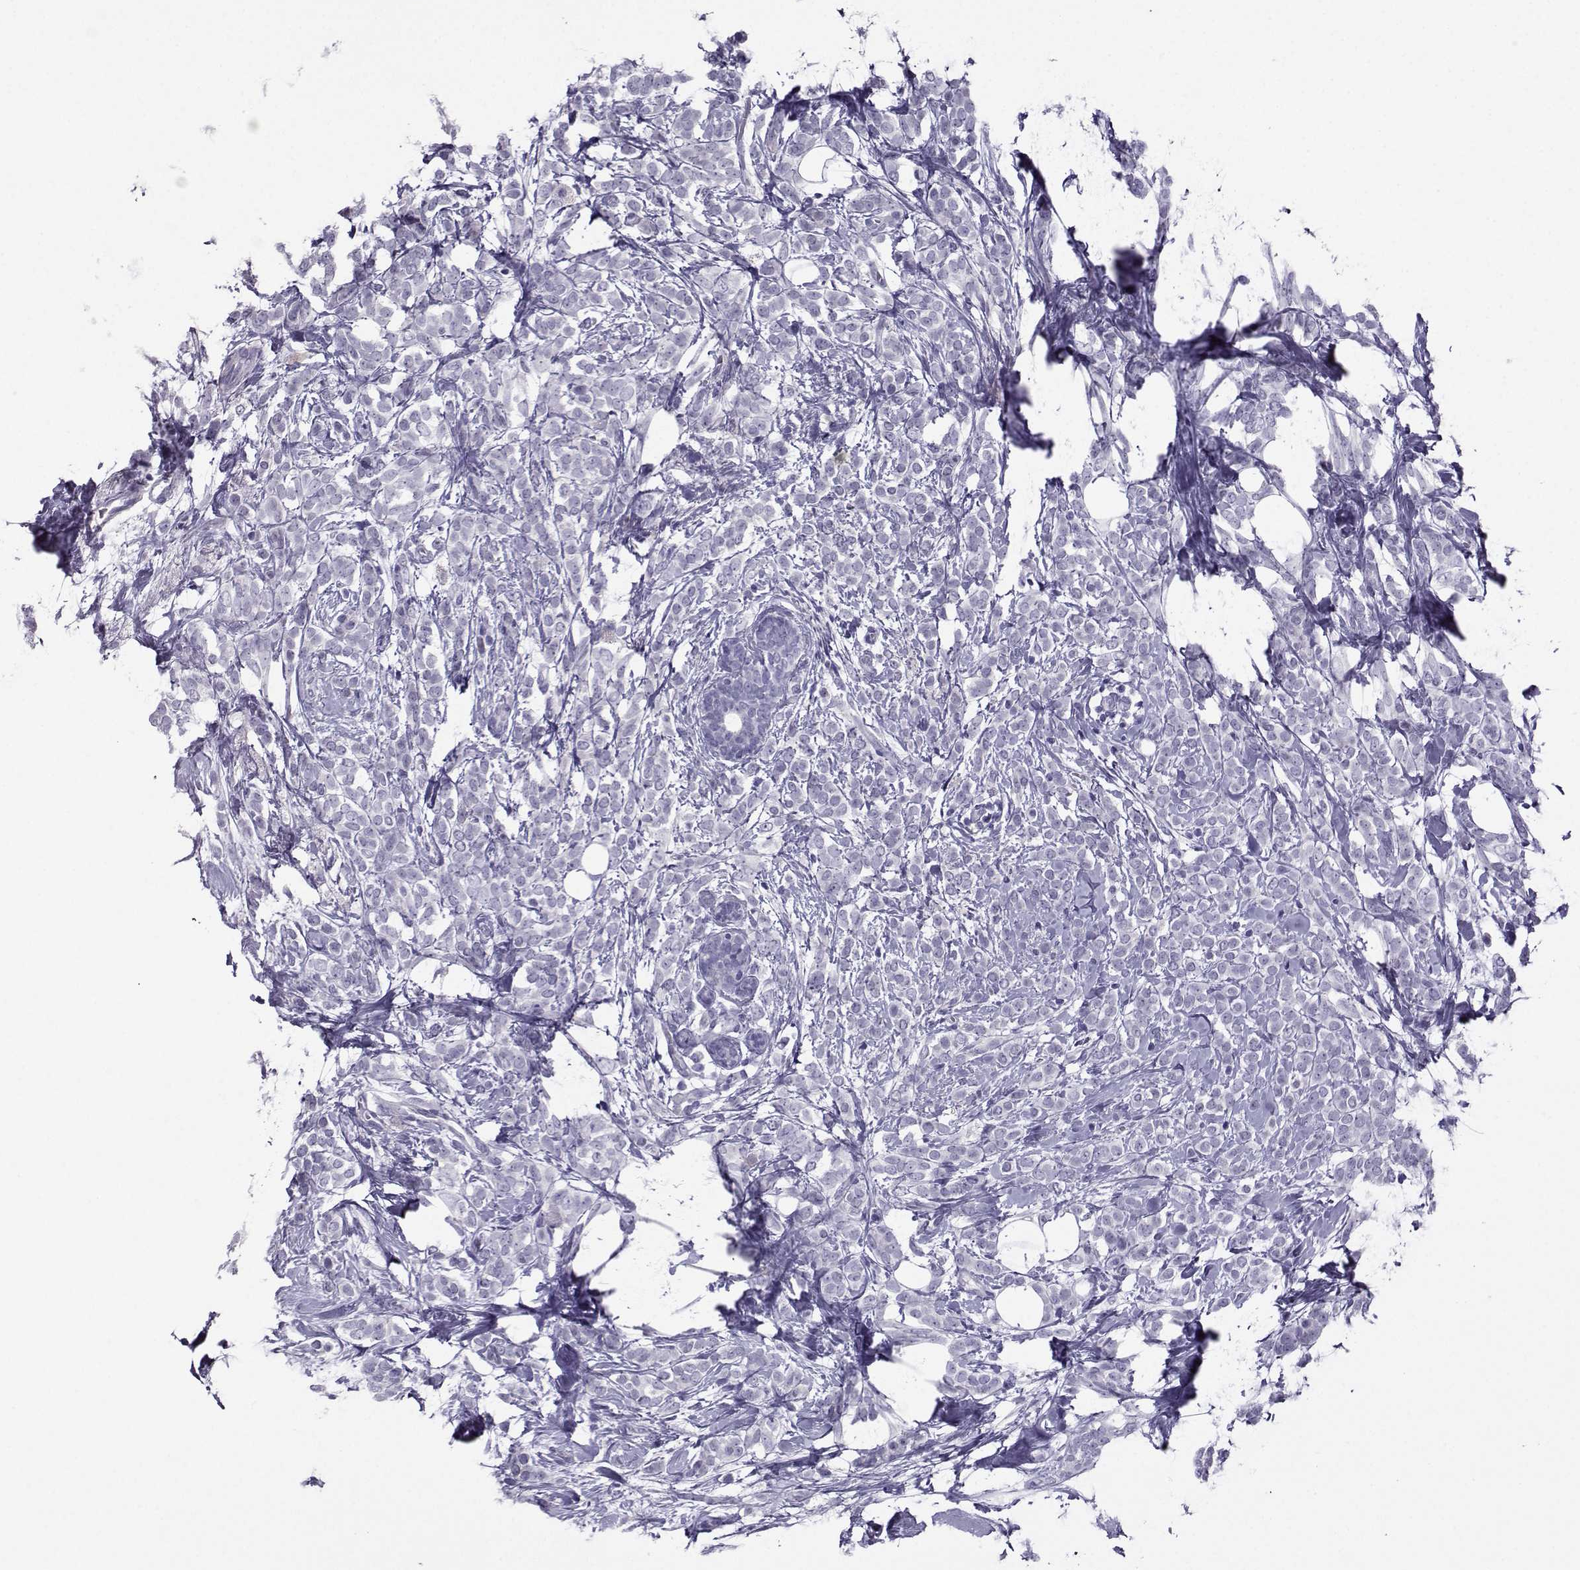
{"staining": {"intensity": "negative", "quantity": "none", "location": "none"}, "tissue": "breast cancer", "cell_type": "Tumor cells", "image_type": "cancer", "snomed": [{"axis": "morphology", "description": "Lobular carcinoma"}, {"axis": "topography", "description": "Breast"}], "caption": "This is an immunohistochemistry (IHC) image of lobular carcinoma (breast). There is no staining in tumor cells.", "gene": "ARMC2", "patient": {"sex": "female", "age": 49}}